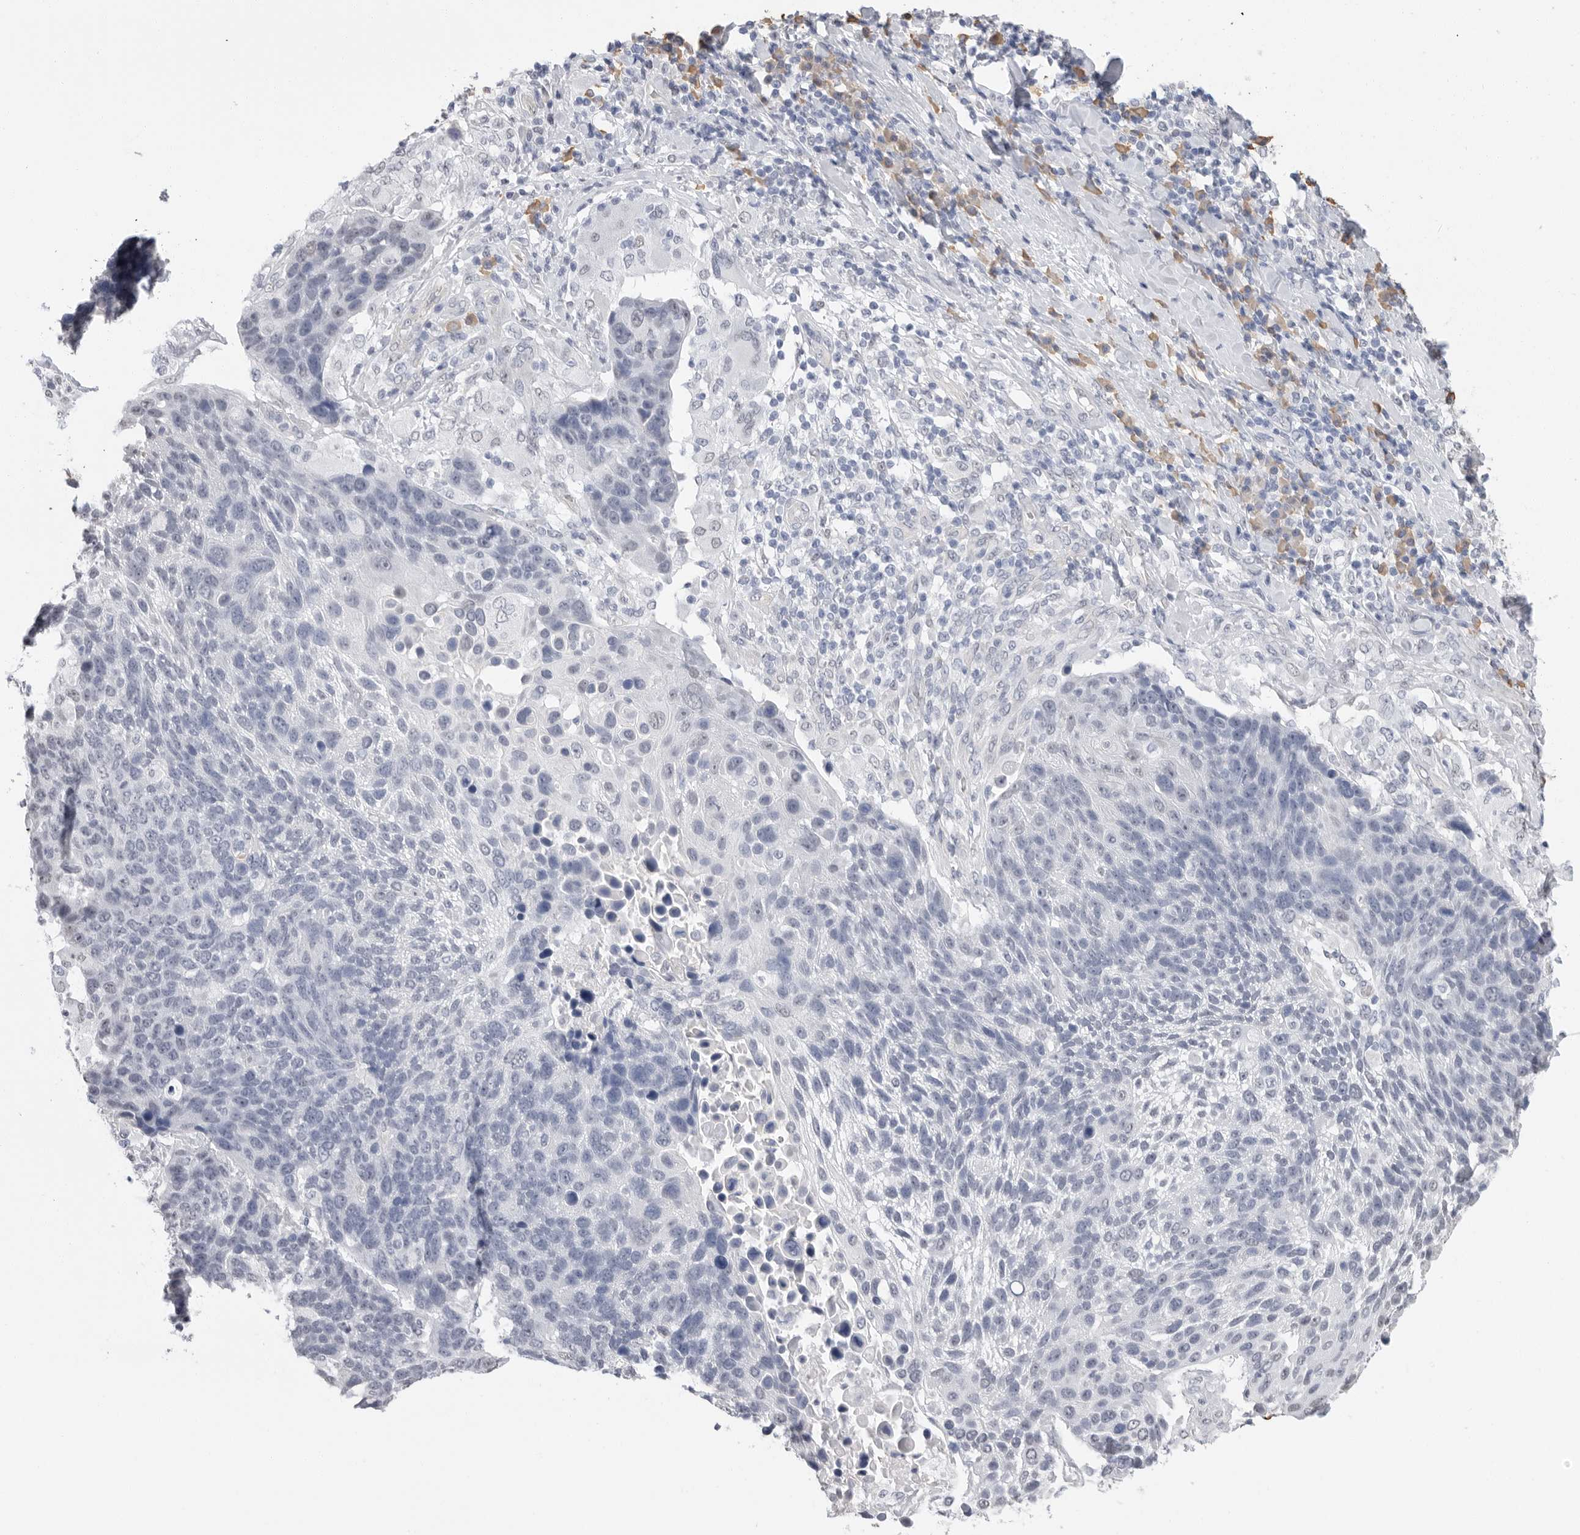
{"staining": {"intensity": "negative", "quantity": "none", "location": "none"}, "tissue": "lung cancer", "cell_type": "Tumor cells", "image_type": "cancer", "snomed": [{"axis": "morphology", "description": "Squamous cell carcinoma, NOS"}, {"axis": "topography", "description": "Lung"}], "caption": "Tumor cells are negative for protein expression in human lung cancer (squamous cell carcinoma).", "gene": "ARHGEF10", "patient": {"sex": "male", "age": 66}}